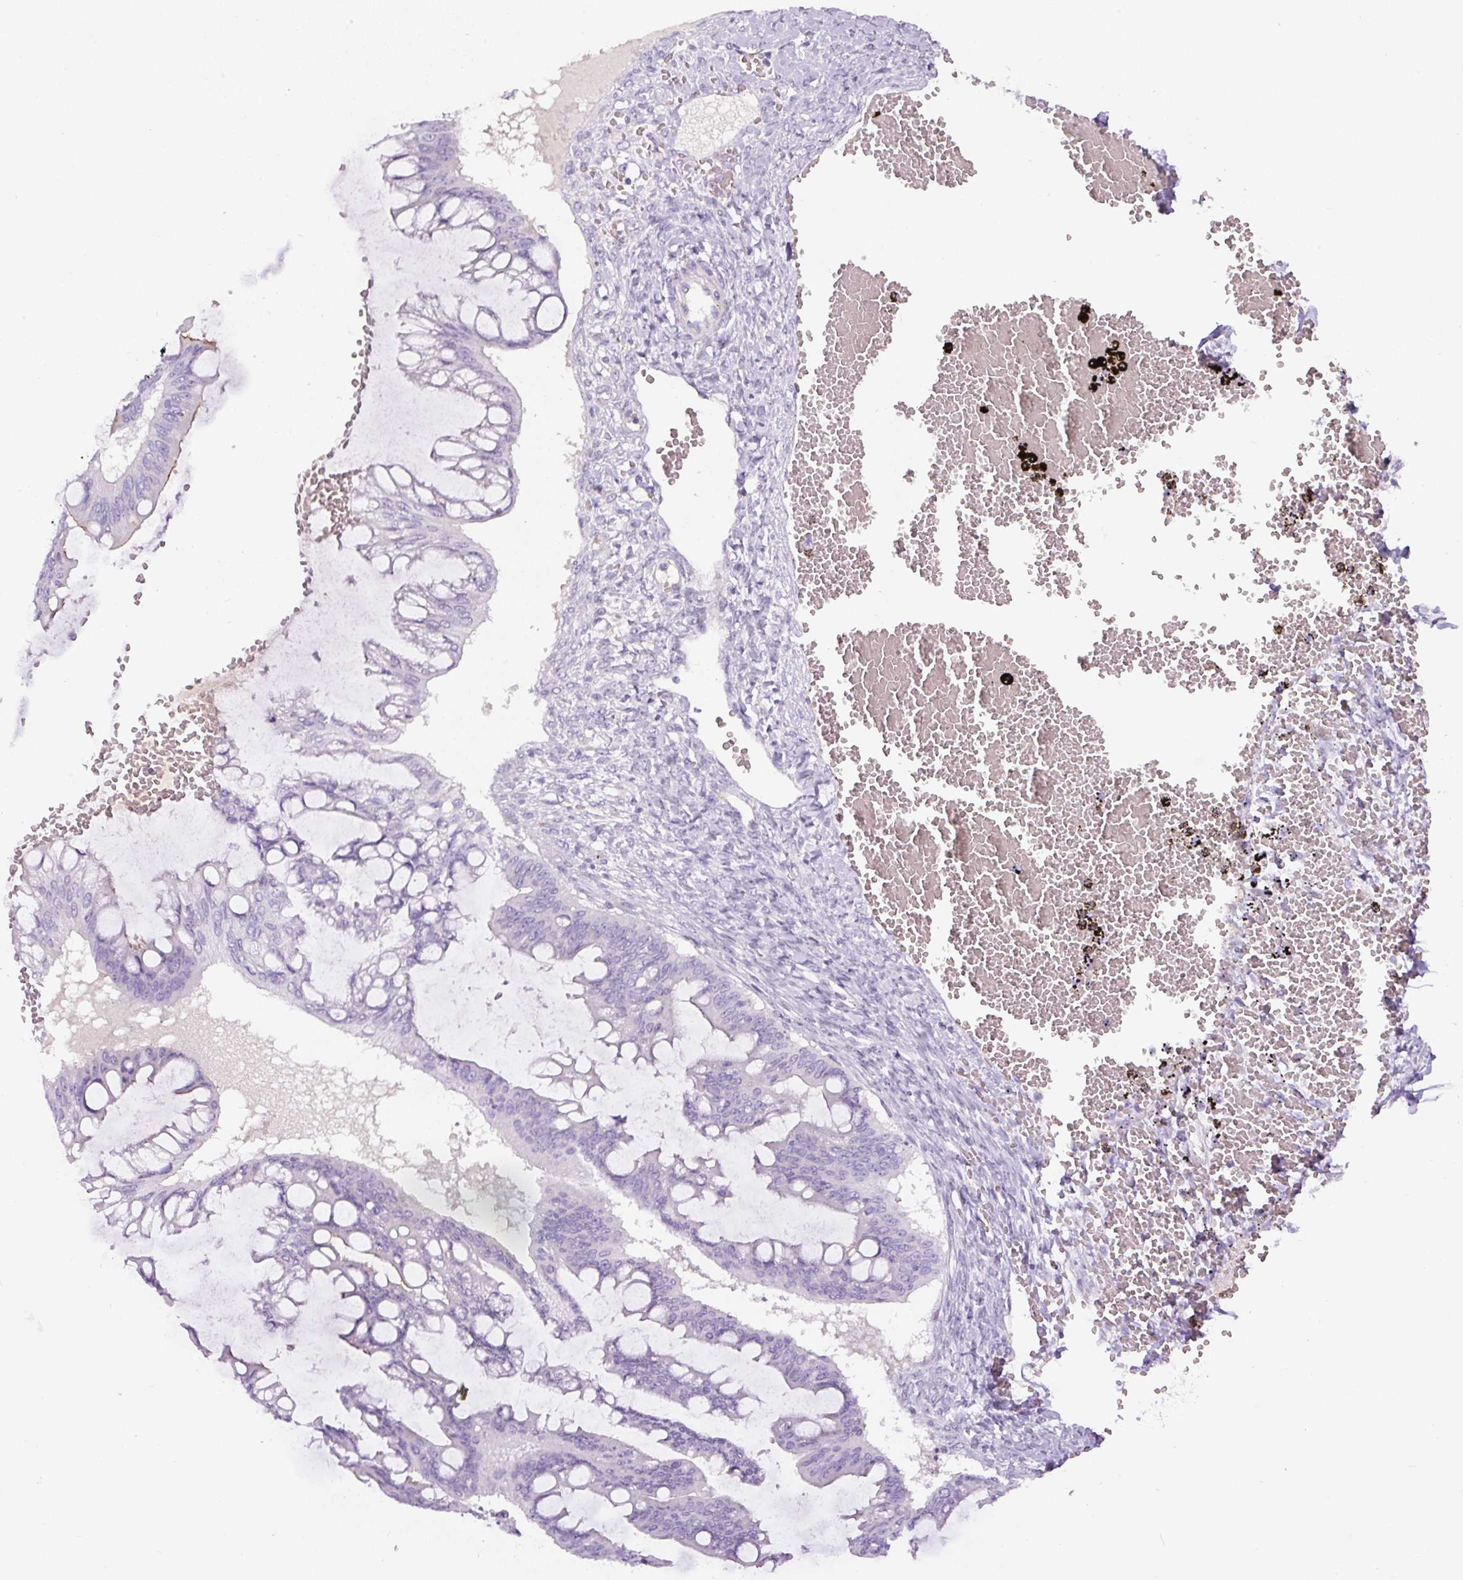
{"staining": {"intensity": "negative", "quantity": "none", "location": "none"}, "tissue": "ovarian cancer", "cell_type": "Tumor cells", "image_type": "cancer", "snomed": [{"axis": "morphology", "description": "Cystadenocarcinoma, mucinous, NOS"}, {"axis": "topography", "description": "Ovary"}], "caption": "Immunohistochemistry (IHC) photomicrograph of human mucinous cystadenocarcinoma (ovarian) stained for a protein (brown), which reveals no staining in tumor cells.", "gene": "RSPO4", "patient": {"sex": "female", "age": 73}}